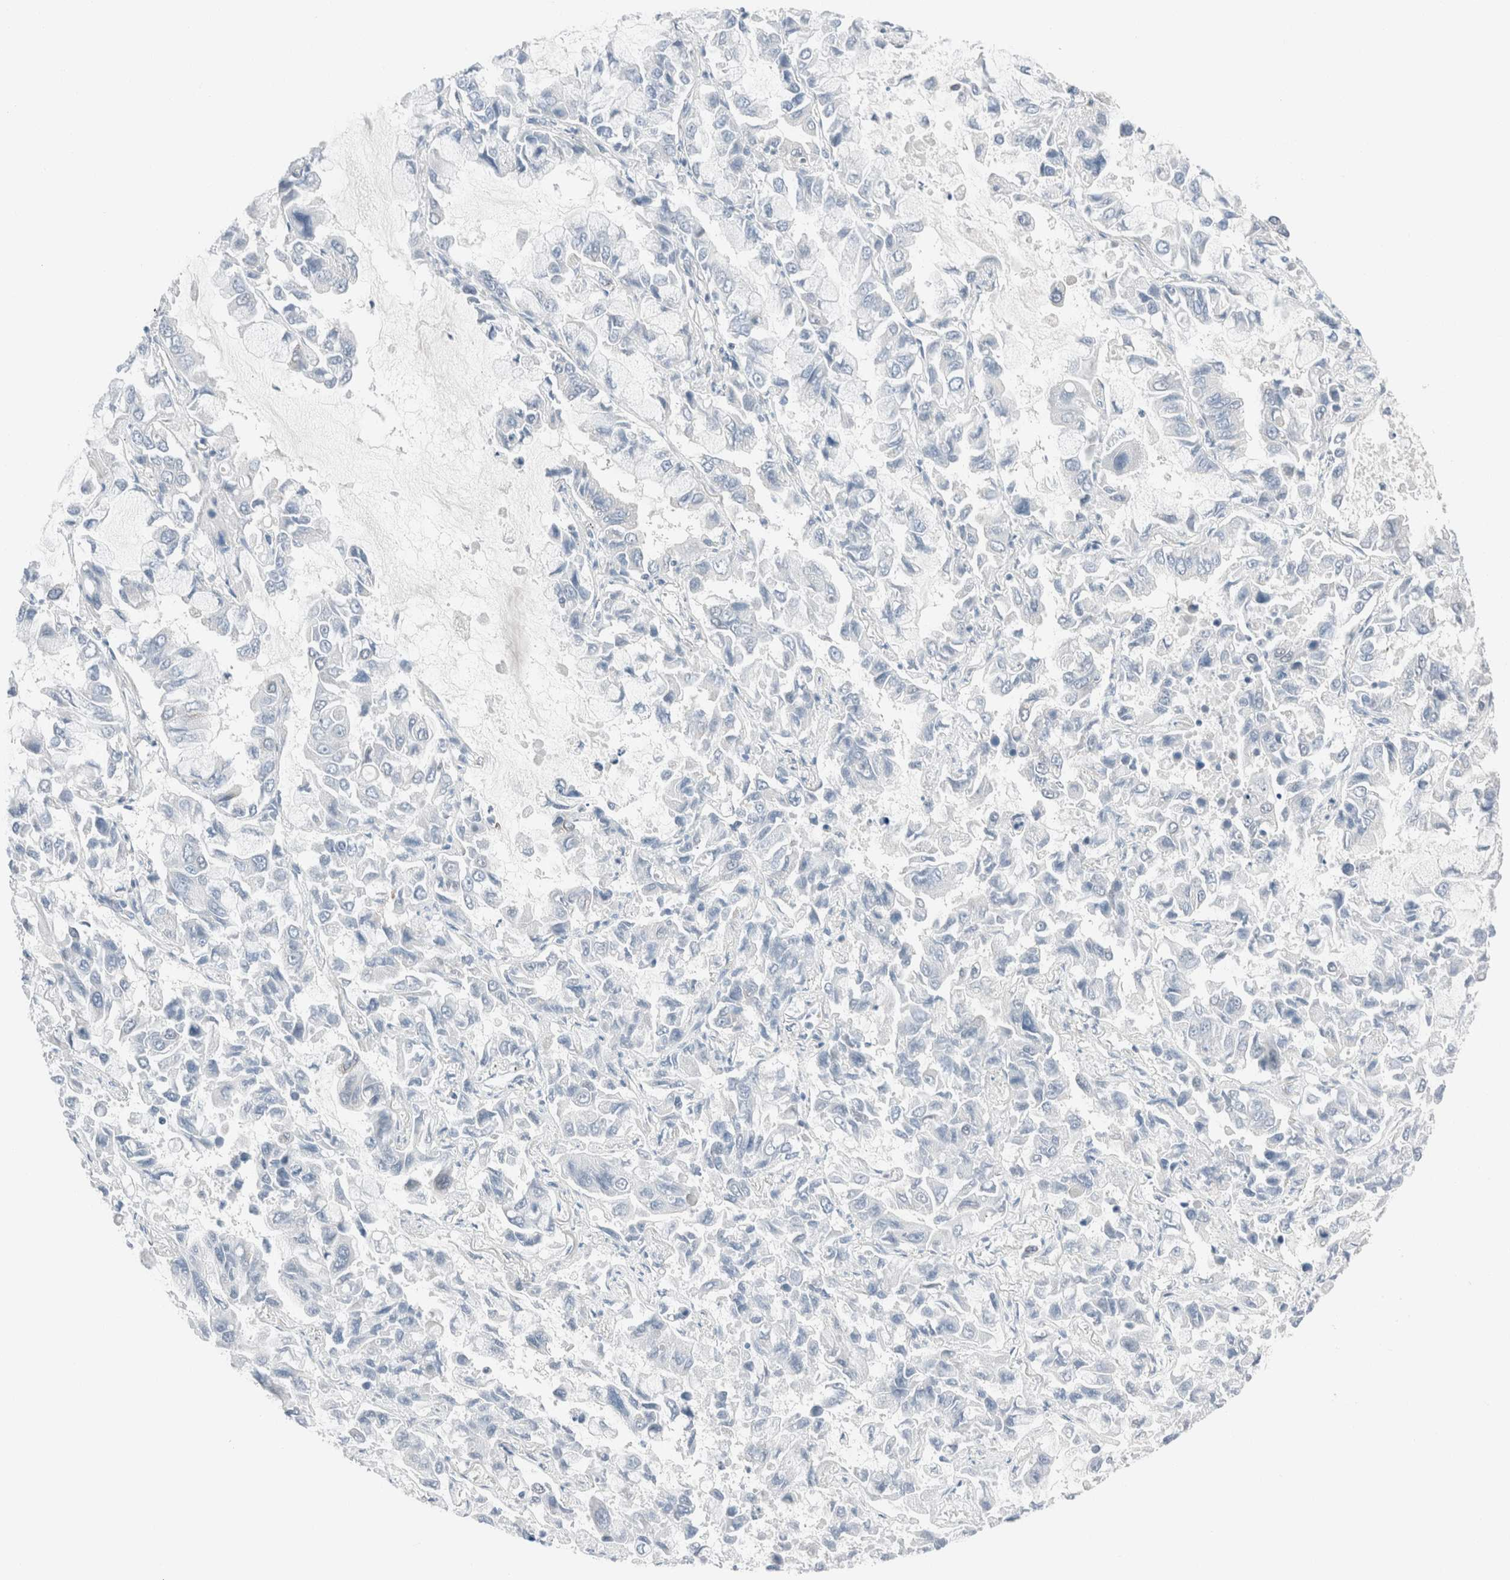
{"staining": {"intensity": "negative", "quantity": "none", "location": "none"}, "tissue": "lung cancer", "cell_type": "Tumor cells", "image_type": "cancer", "snomed": [{"axis": "morphology", "description": "Adenocarcinoma, NOS"}, {"axis": "topography", "description": "Lung"}], "caption": "Tumor cells show no significant staining in lung cancer (adenocarcinoma).", "gene": "CASC3", "patient": {"sex": "male", "age": 64}}